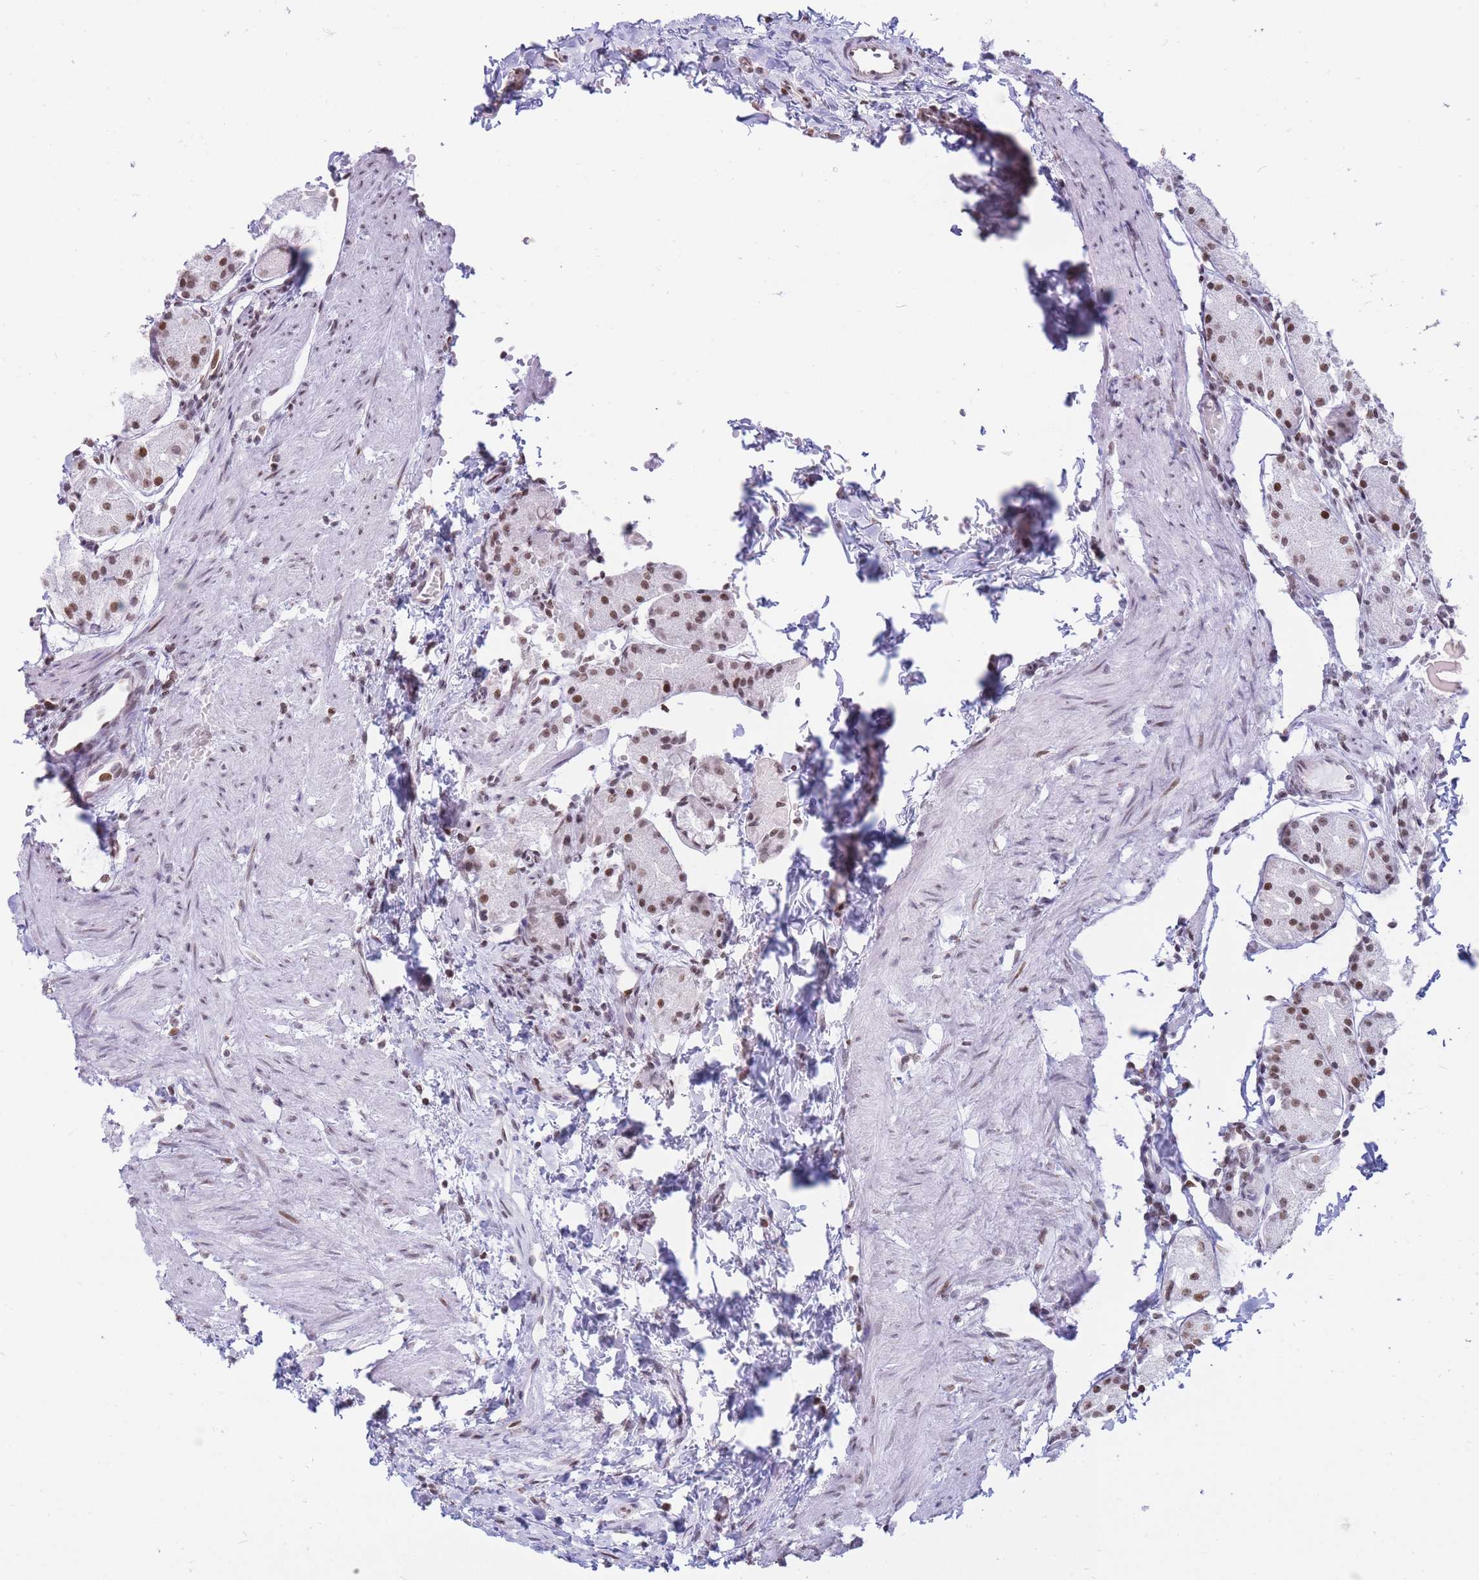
{"staining": {"intensity": "moderate", "quantity": "25%-75%", "location": "nuclear"}, "tissue": "stomach", "cell_type": "Glandular cells", "image_type": "normal", "snomed": [{"axis": "morphology", "description": "Normal tissue, NOS"}, {"axis": "topography", "description": "Stomach, upper"}], "caption": "DAB immunohistochemical staining of normal stomach displays moderate nuclear protein positivity in about 25%-75% of glandular cells.", "gene": "SHISAL1", "patient": {"sex": "male", "age": 47}}